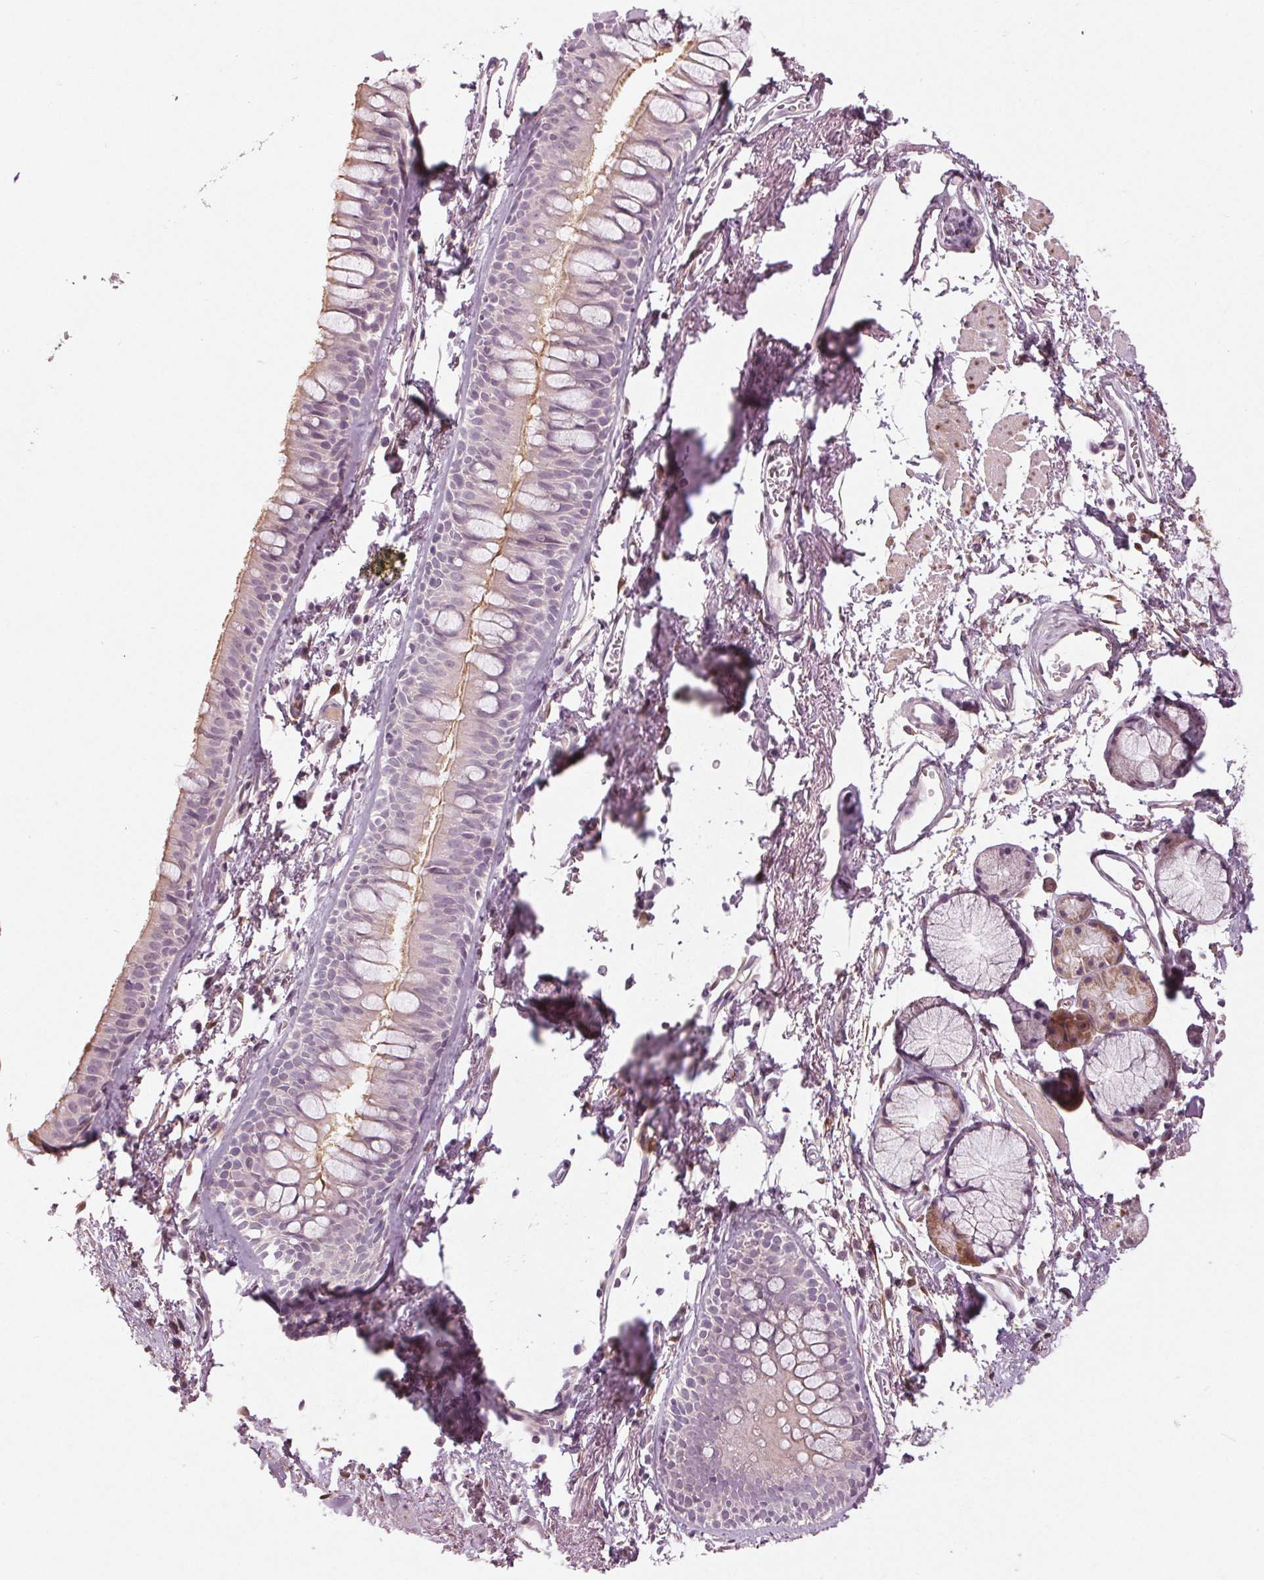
{"staining": {"intensity": "negative", "quantity": "none", "location": "none"}, "tissue": "adipose tissue", "cell_type": "Adipocytes", "image_type": "normal", "snomed": [{"axis": "morphology", "description": "Normal tissue, NOS"}, {"axis": "topography", "description": "Cartilage tissue"}, {"axis": "topography", "description": "Bronchus"}], "caption": "There is no significant staining in adipocytes of adipose tissue. The staining was performed using DAB to visualize the protein expression in brown, while the nuclei were stained in blue with hematoxylin (Magnification: 20x).", "gene": "ZNF605", "patient": {"sex": "female", "age": 79}}